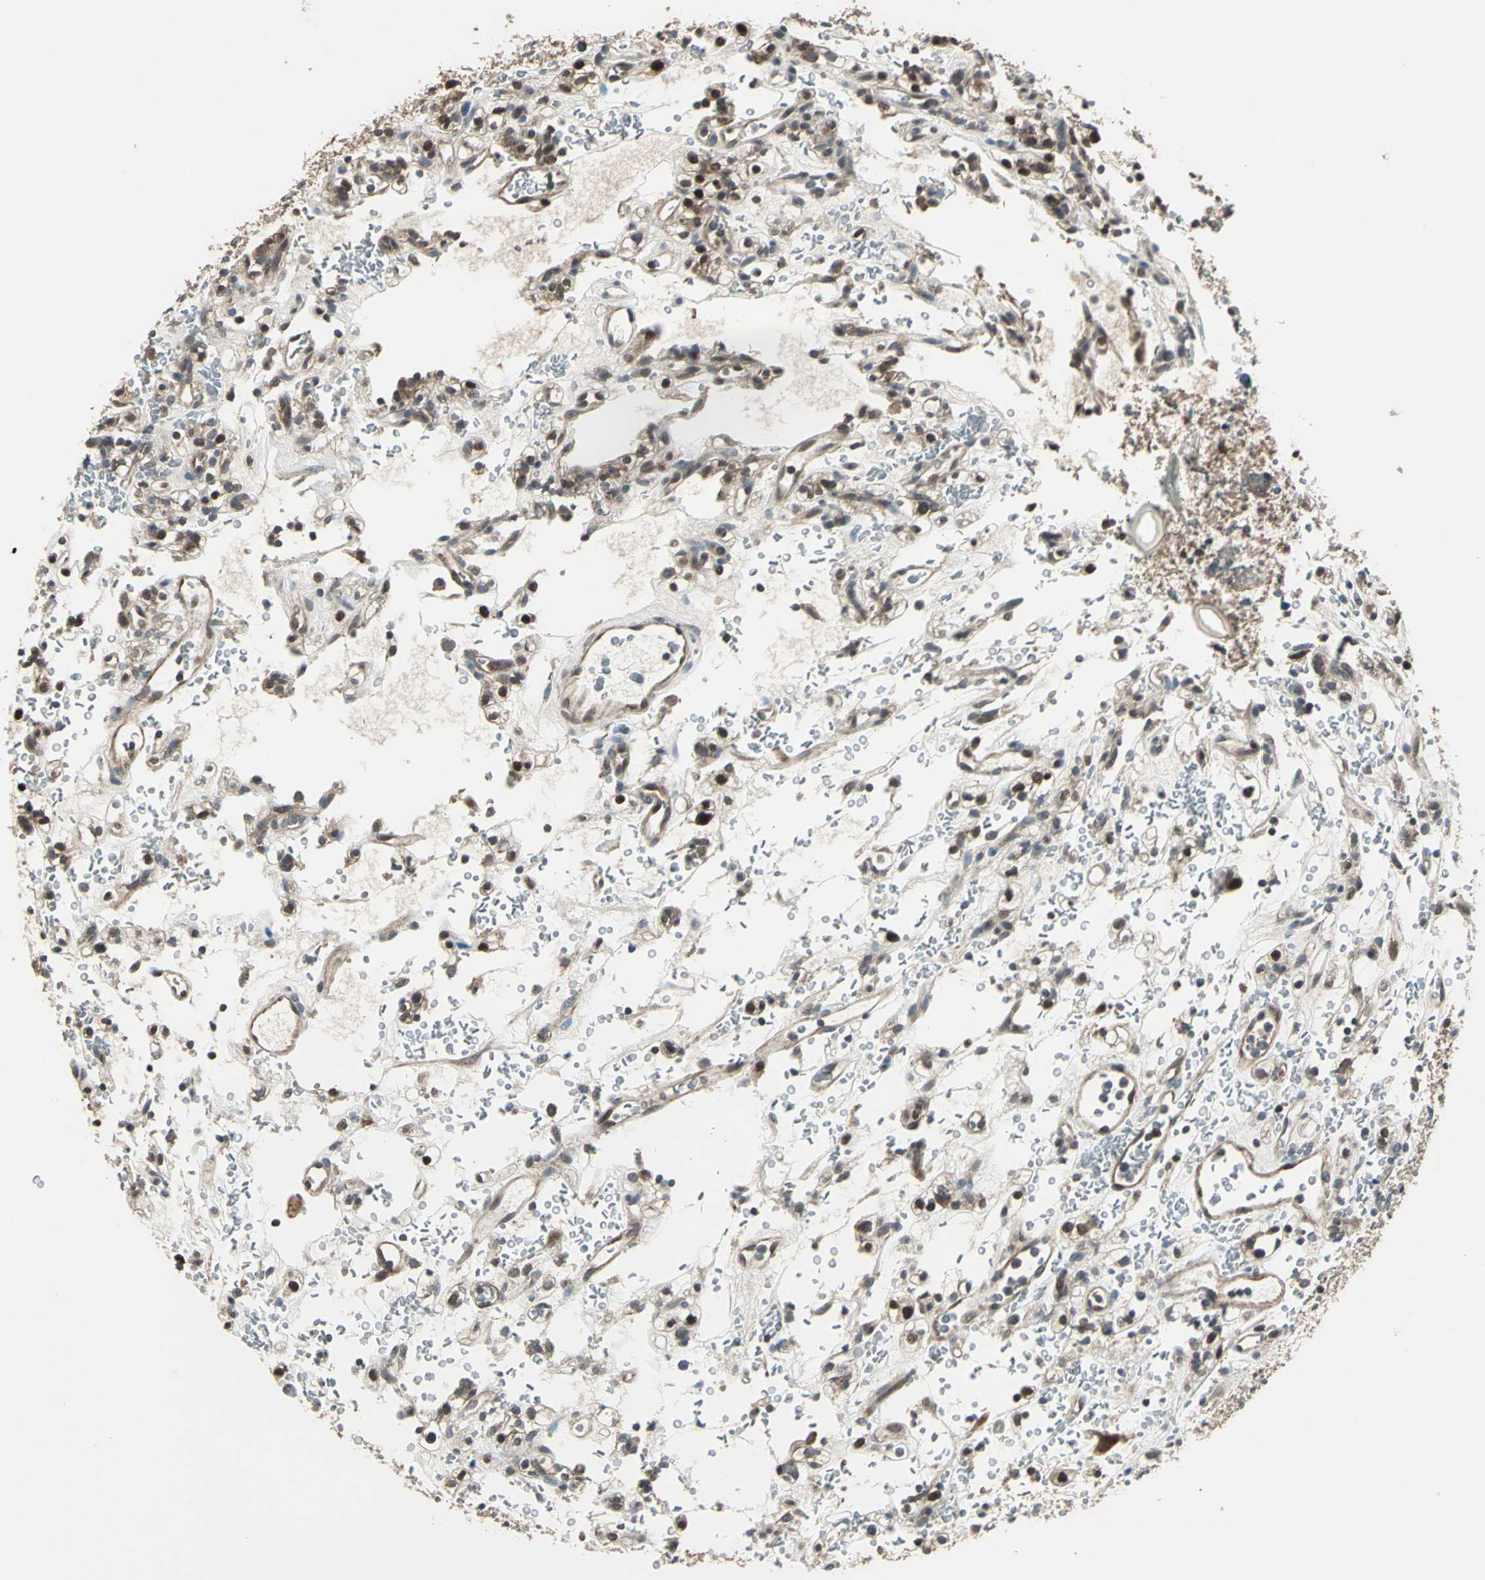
{"staining": {"intensity": "moderate", "quantity": "25%-75%", "location": "cytoplasmic/membranous,nuclear"}, "tissue": "renal cancer", "cell_type": "Tumor cells", "image_type": "cancer", "snomed": [{"axis": "morphology", "description": "Normal tissue, NOS"}, {"axis": "morphology", "description": "Adenocarcinoma, NOS"}, {"axis": "topography", "description": "Kidney"}], "caption": "A photomicrograph of renal cancer stained for a protein exhibits moderate cytoplasmic/membranous and nuclear brown staining in tumor cells.", "gene": "PFDN1", "patient": {"sex": "female", "age": 72}}